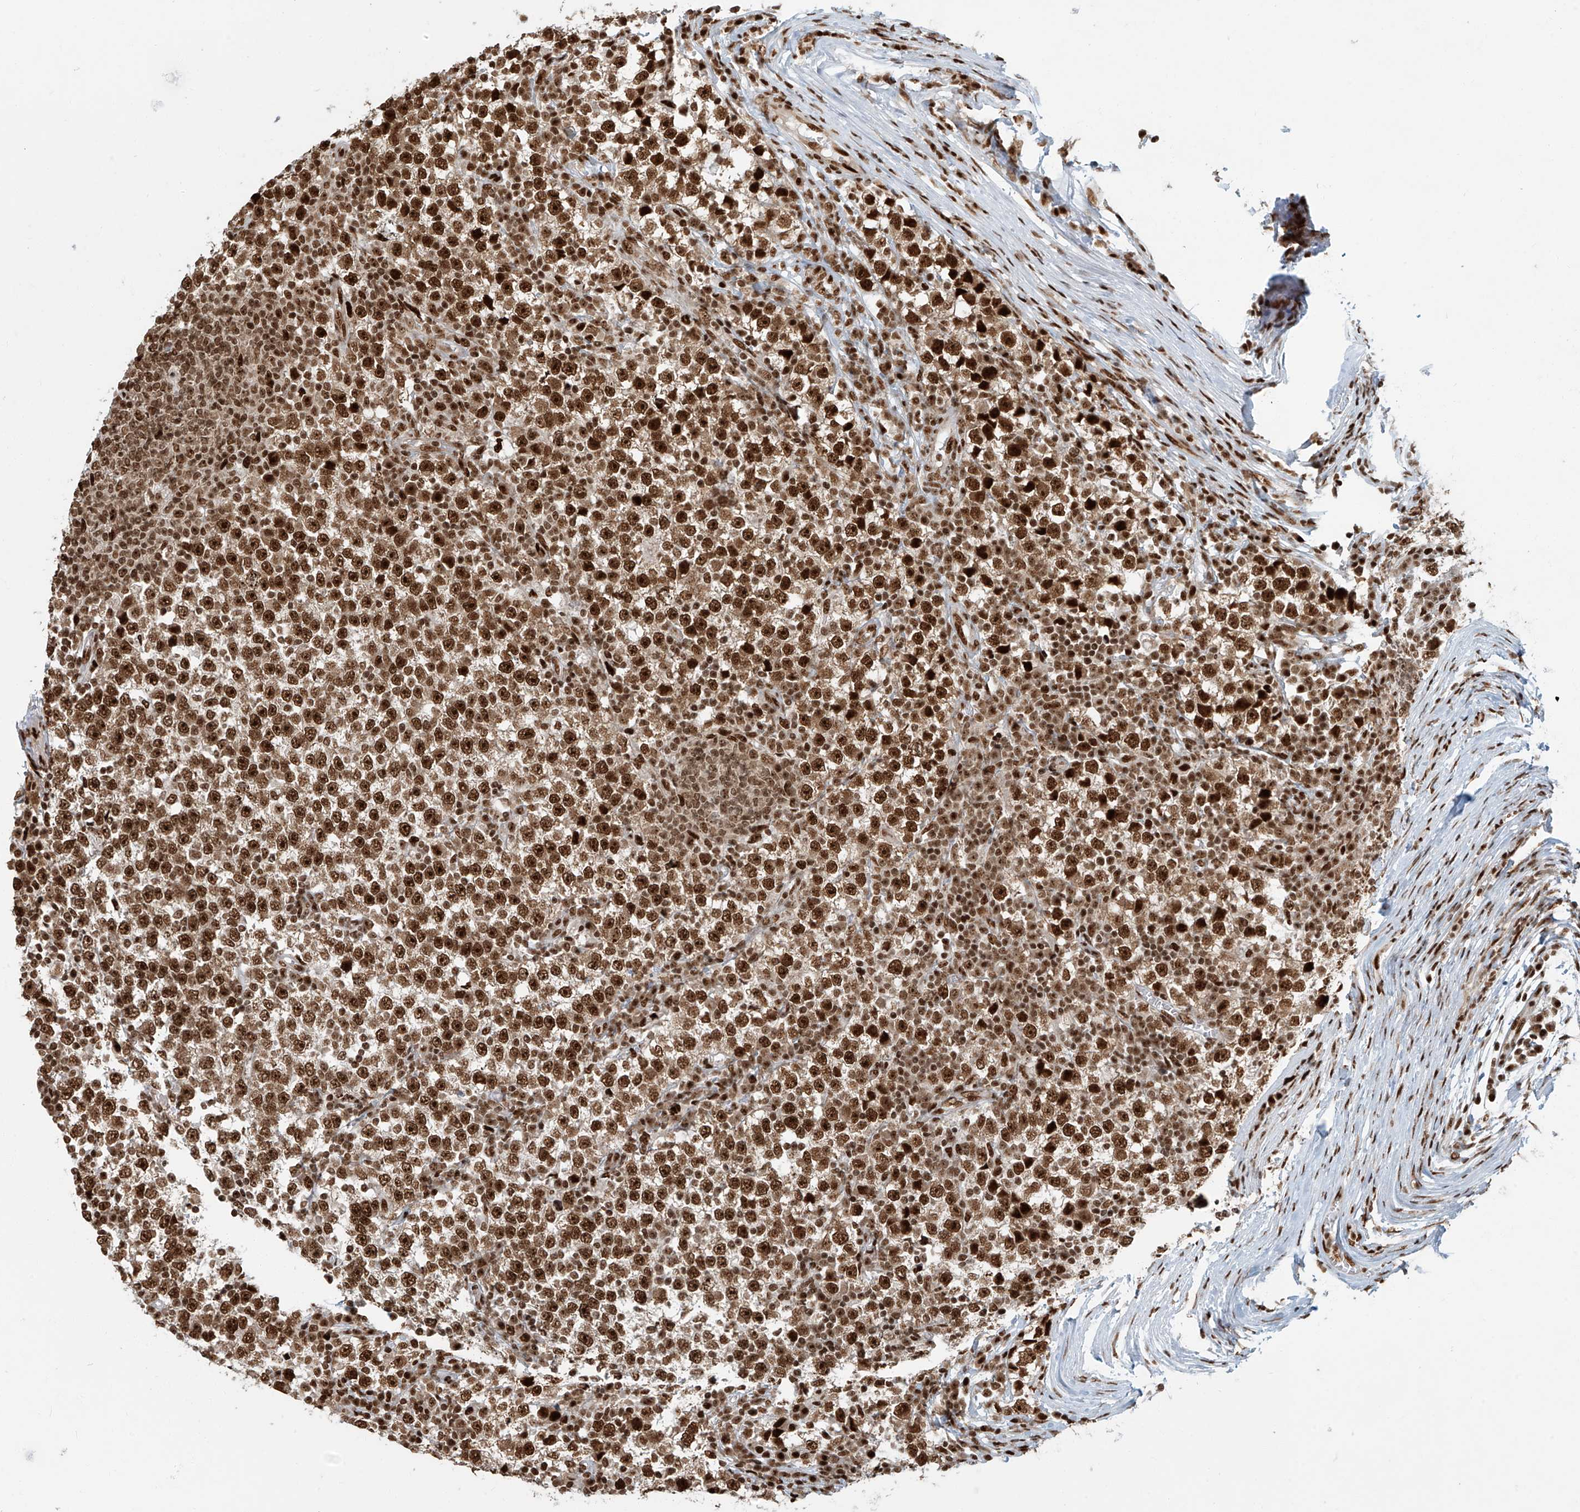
{"staining": {"intensity": "strong", "quantity": ">75%", "location": "nuclear"}, "tissue": "testis cancer", "cell_type": "Tumor cells", "image_type": "cancer", "snomed": [{"axis": "morphology", "description": "Seminoma, NOS"}, {"axis": "topography", "description": "Testis"}], "caption": "Immunohistochemistry (IHC) photomicrograph of human seminoma (testis) stained for a protein (brown), which reveals high levels of strong nuclear expression in about >75% of tumor cells.", "gene": "FAM193B", "patient": {"sex": "male", "age": 65}}